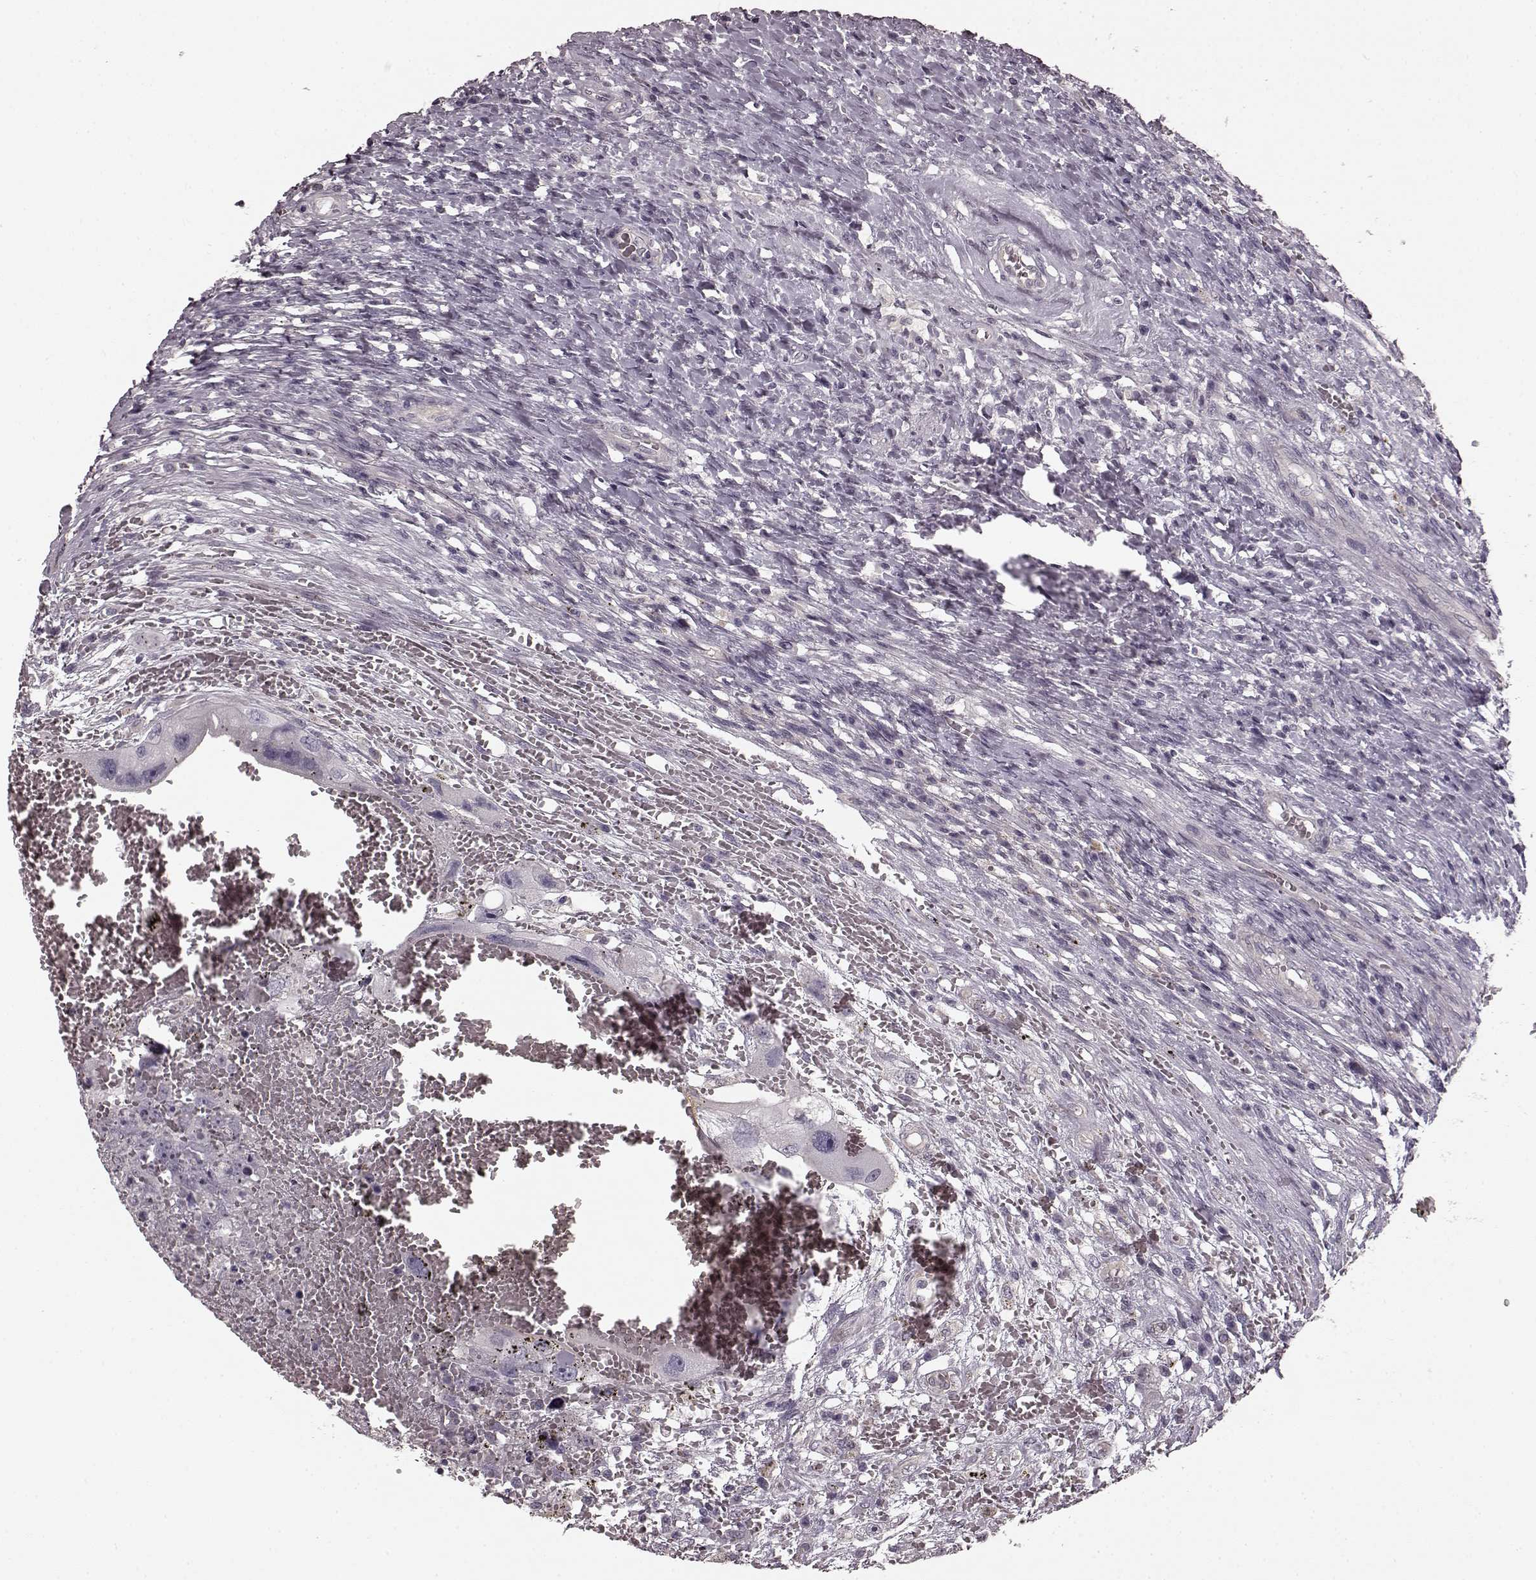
{"staining": {"intensity": "negative", "quantity": "none", "location": "none"}, "tissue": "testis cancer", "cell_type": "Tumor cells", "image_type": "cancer", "snomed": [{"axis": "morphology", "description": "Carcinoma, Embryonal, NOS"}, {"axis": "topography", "description": "Testis"}], "caption": "Immunohistochemistry (IHC) of embryonal carcinoma (testis) exhibits no staining in tumor cells.", "gene": "PRKCE", "patient": {"sex": "male", "age": 26}}